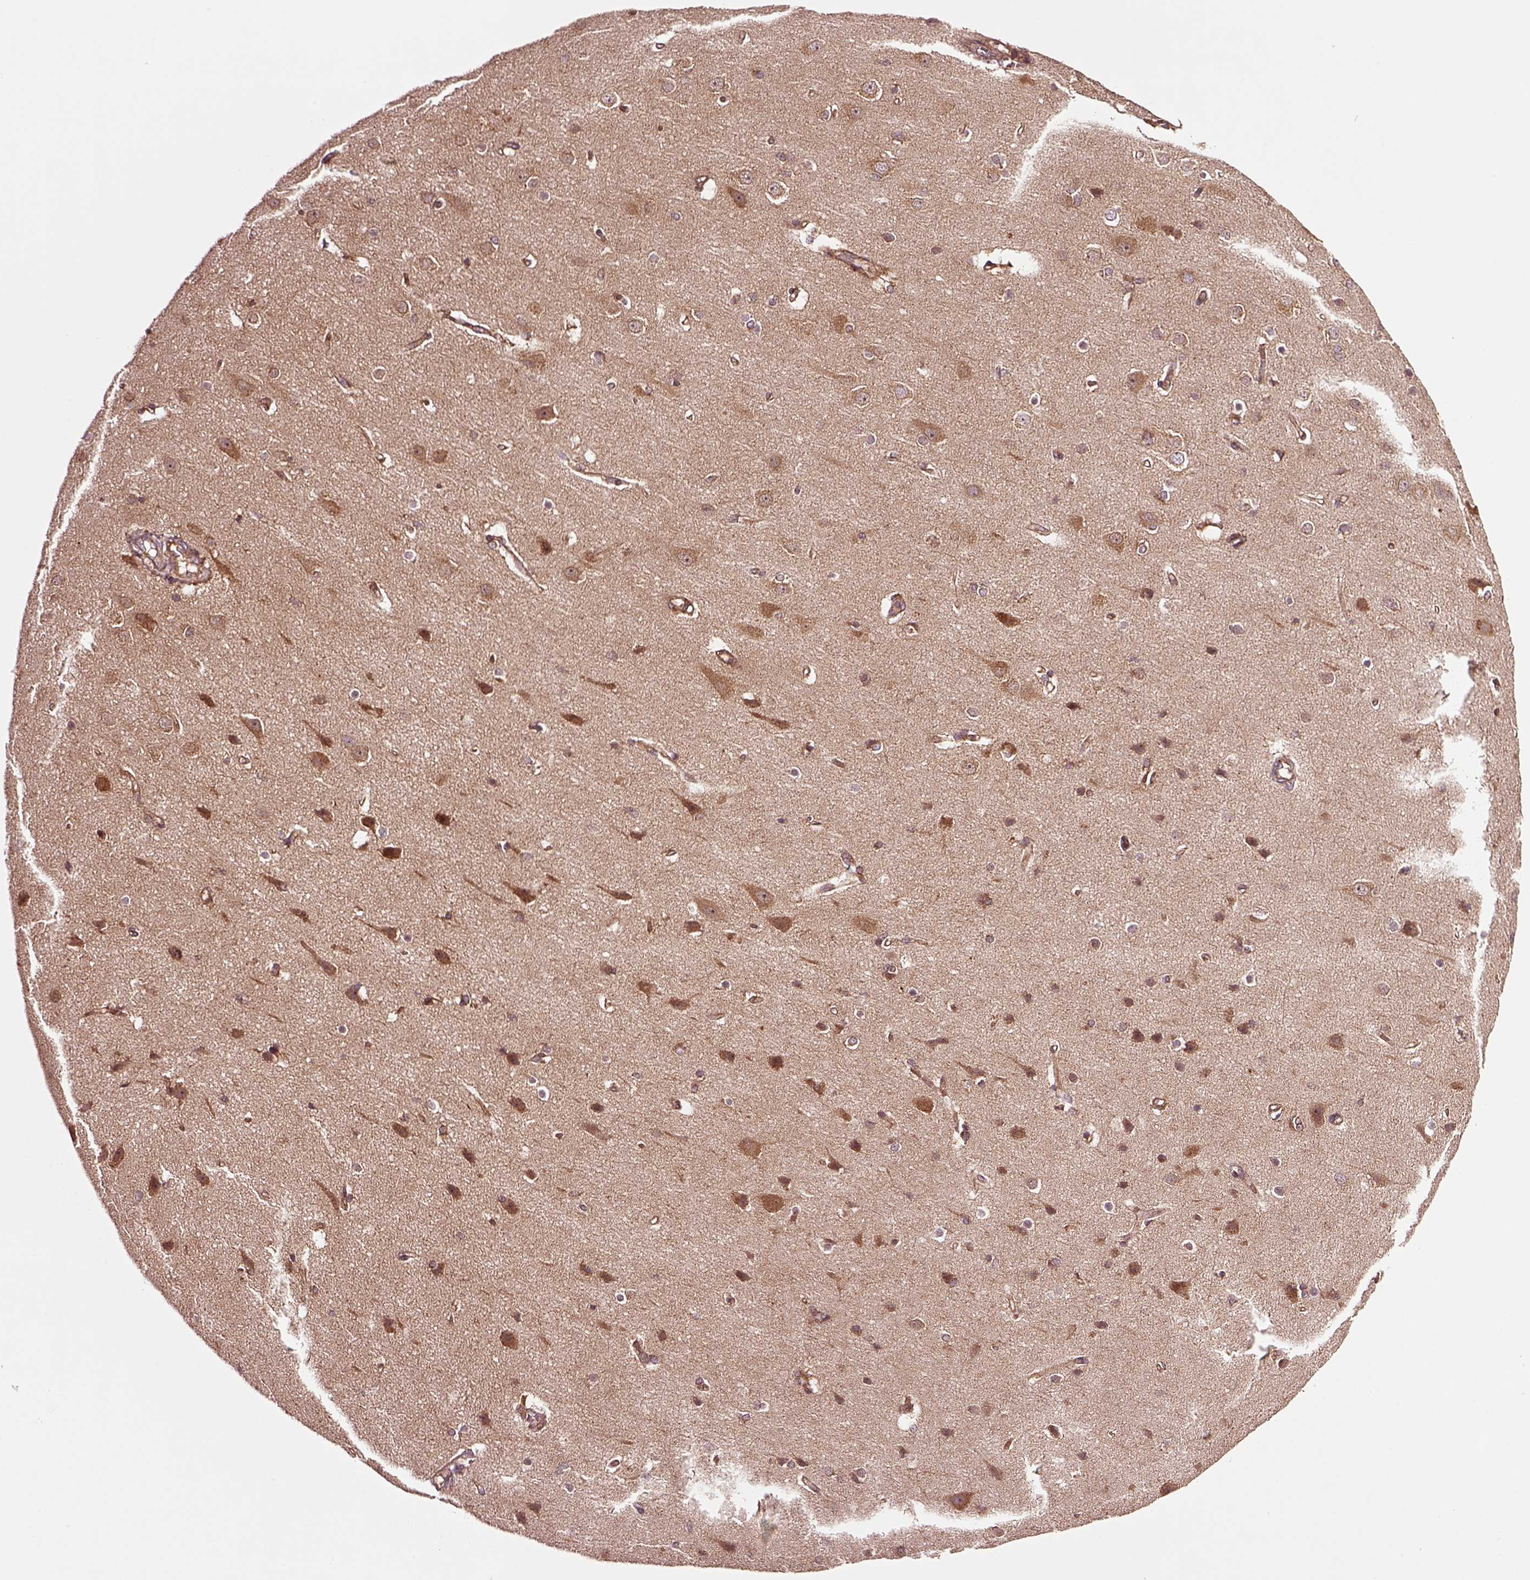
{"staining": {"intensity": "moderate", "quantity": "<25%", "location": "cytoplasmic/membranous"}, "tissue": "cerebral cortex", "cell_type": "Endothelial cells", "image_type": "normal", "snomed": [{"axis": "morphology", "description": "Normal tissue, NOS"}, {"axis": "topography", "description": "Cerebral cortex"}], "caption": "Endothelial cells show moderate cytoplasmic/membranous expression in approximately <25% of cells in normal cerebral cortex.", "gene": "WASHC2A", "patient": {"sex": "male", "age": 37}}